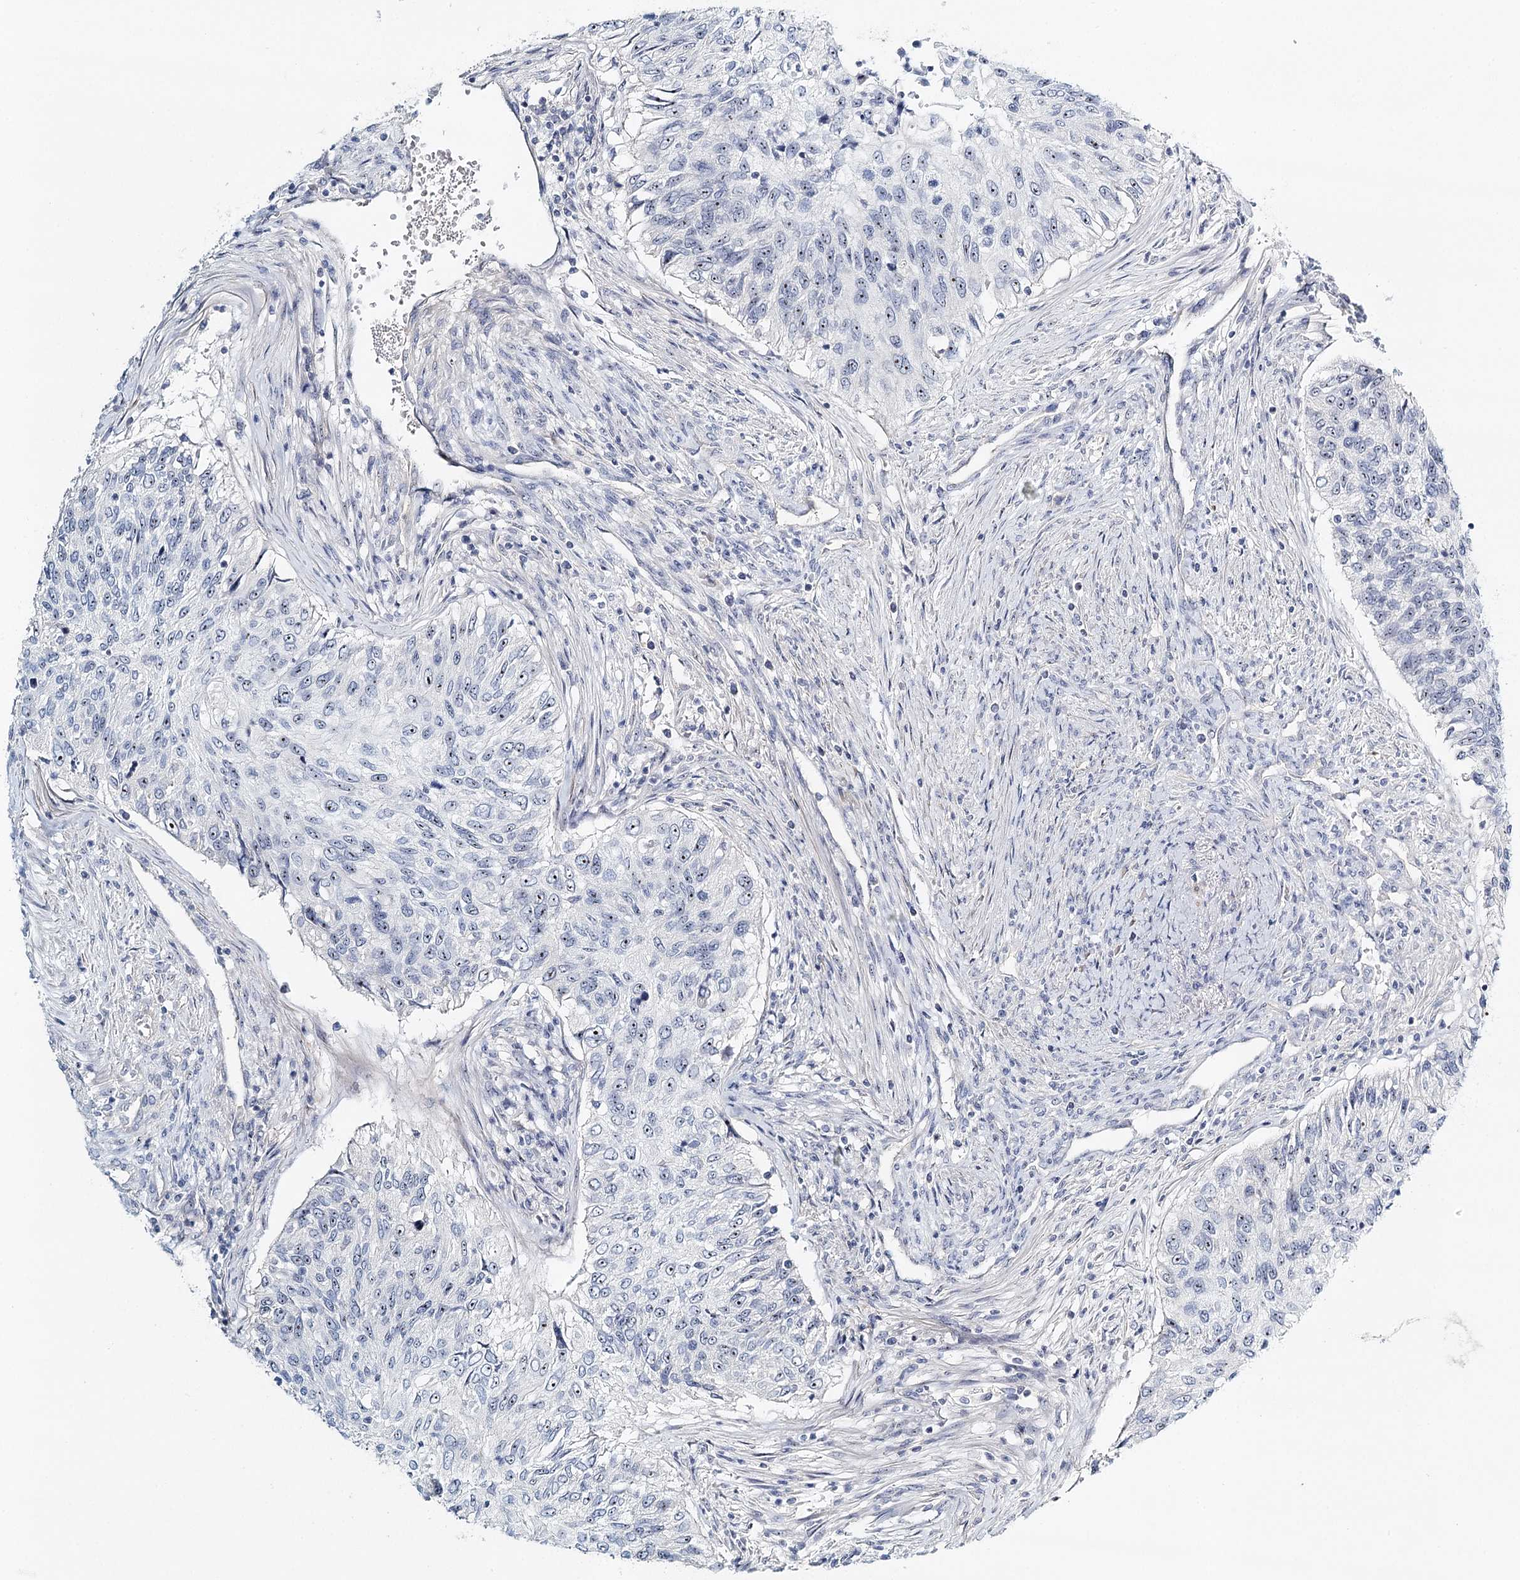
{"staining": {"intensity": "negative", "quantity": "none", "location": "none"}, "tissue": "urothelial cancer", "cell_type": "Tumor cells", "image_type": "cancer", "snomed": [{"axis": "morphology", "description": "Urothelial carcinoma, High grade"}, {"axis": "topography", "description": "Urinary bladder"}], "caption": "Immunohistochemical staining of human urothelial cancer demonstrates no significant staining in tumor cells.", "gene": "RBM43", "patient": {"sex": "female", "age": 60}}